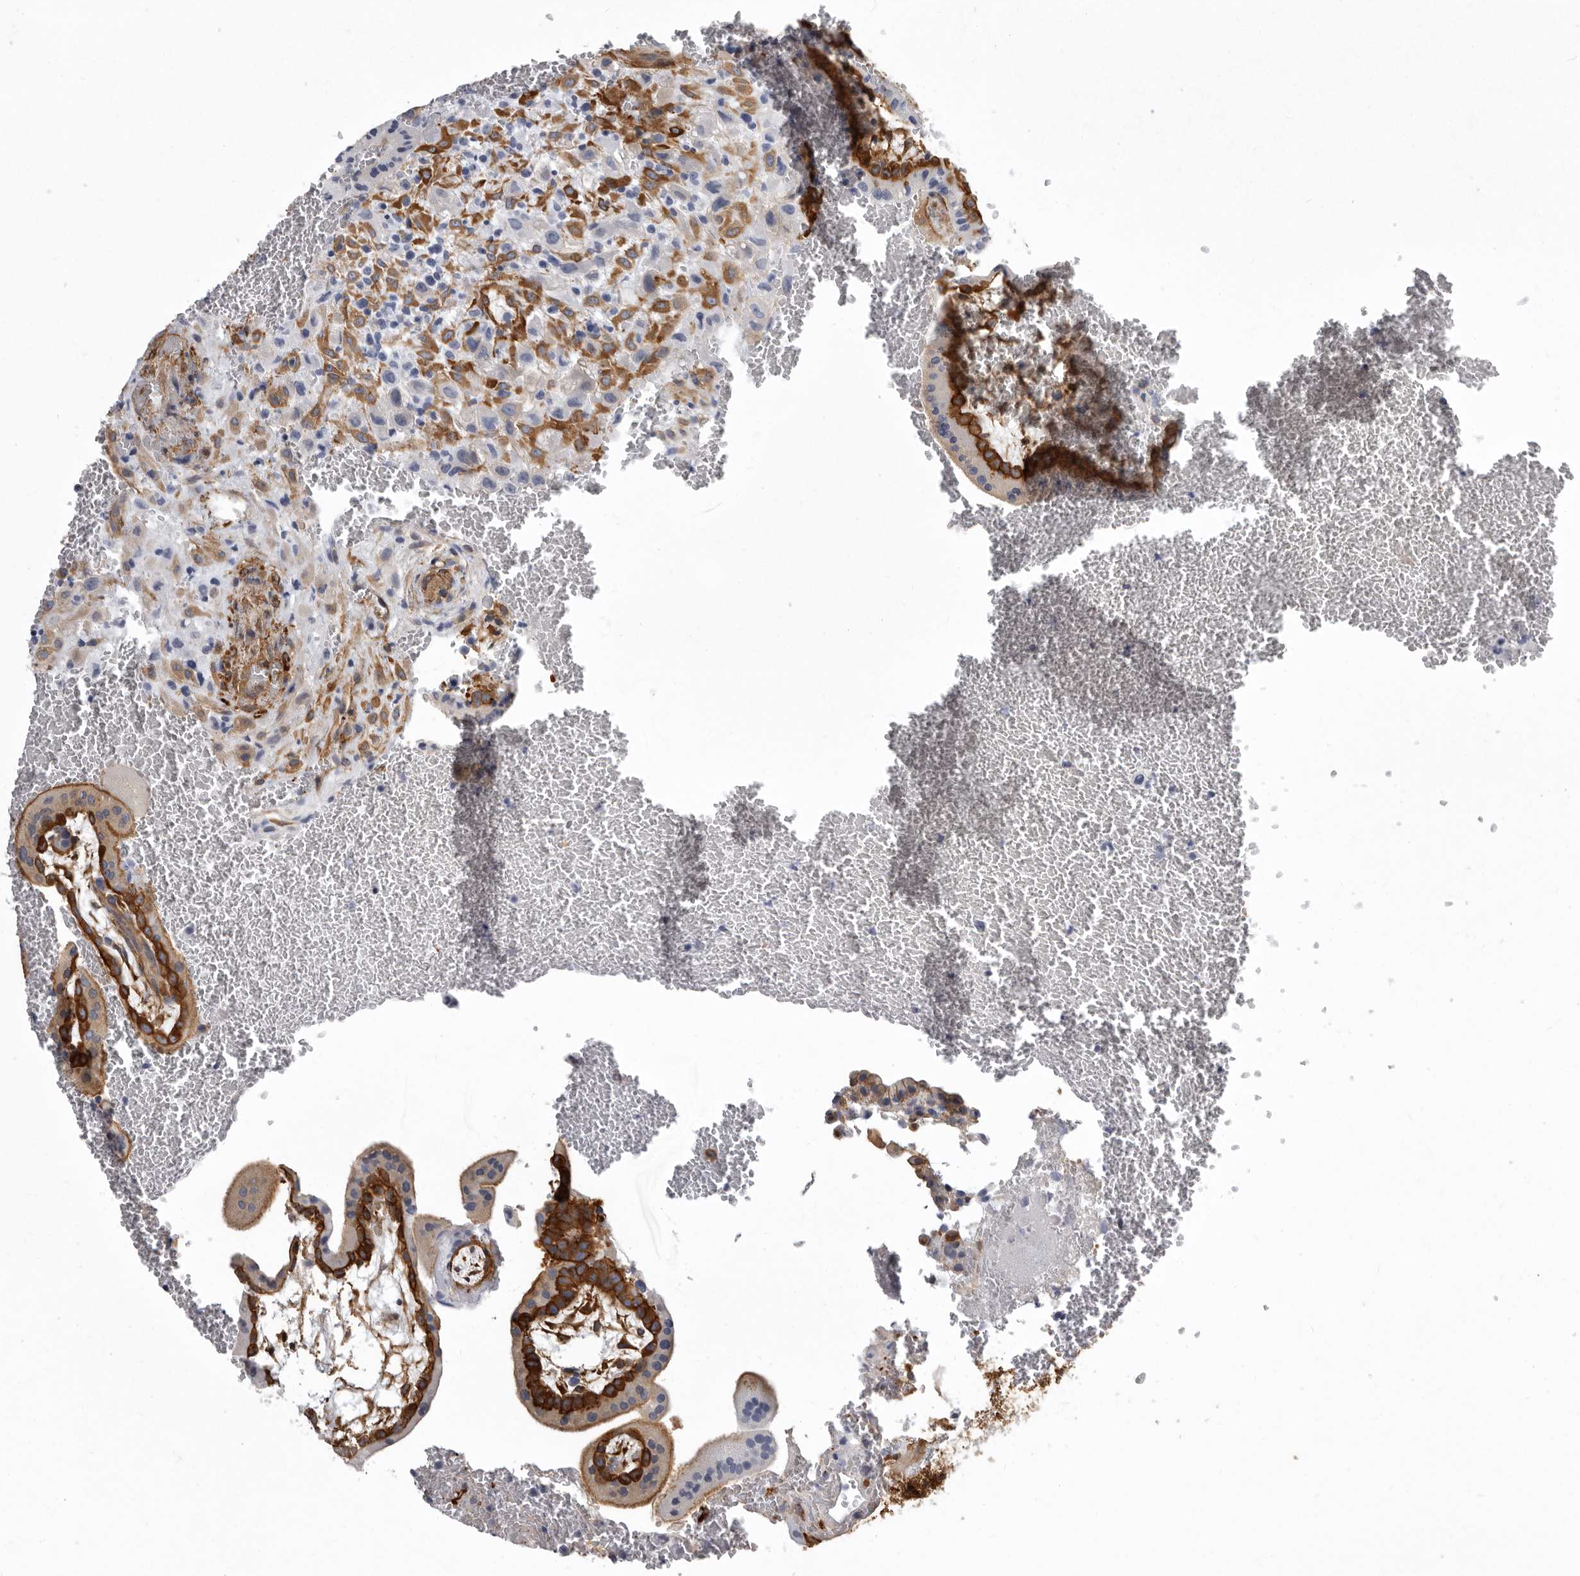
{"staining": {"intensity": "weak", "quantity": "25%-75%", "location": "cytoplasmic/membranous"}, "tissue": "placenta", "cell_type": "Decidual cells", "image_type": "normal", "snomed": [{"axis": "morphology", "description": "Normal tissue, NOS"}, {"axis": "topography", "description": "Placenta"}], "caption": "A histopathology image showing weak cytoplasmic/membranous staining in about 25%-75% of decidual cells in normal placenta, as visualized by brown immunohistochemical staining.", "gene": "ENAH", "patient": {"sex": "female", "age": 35}}